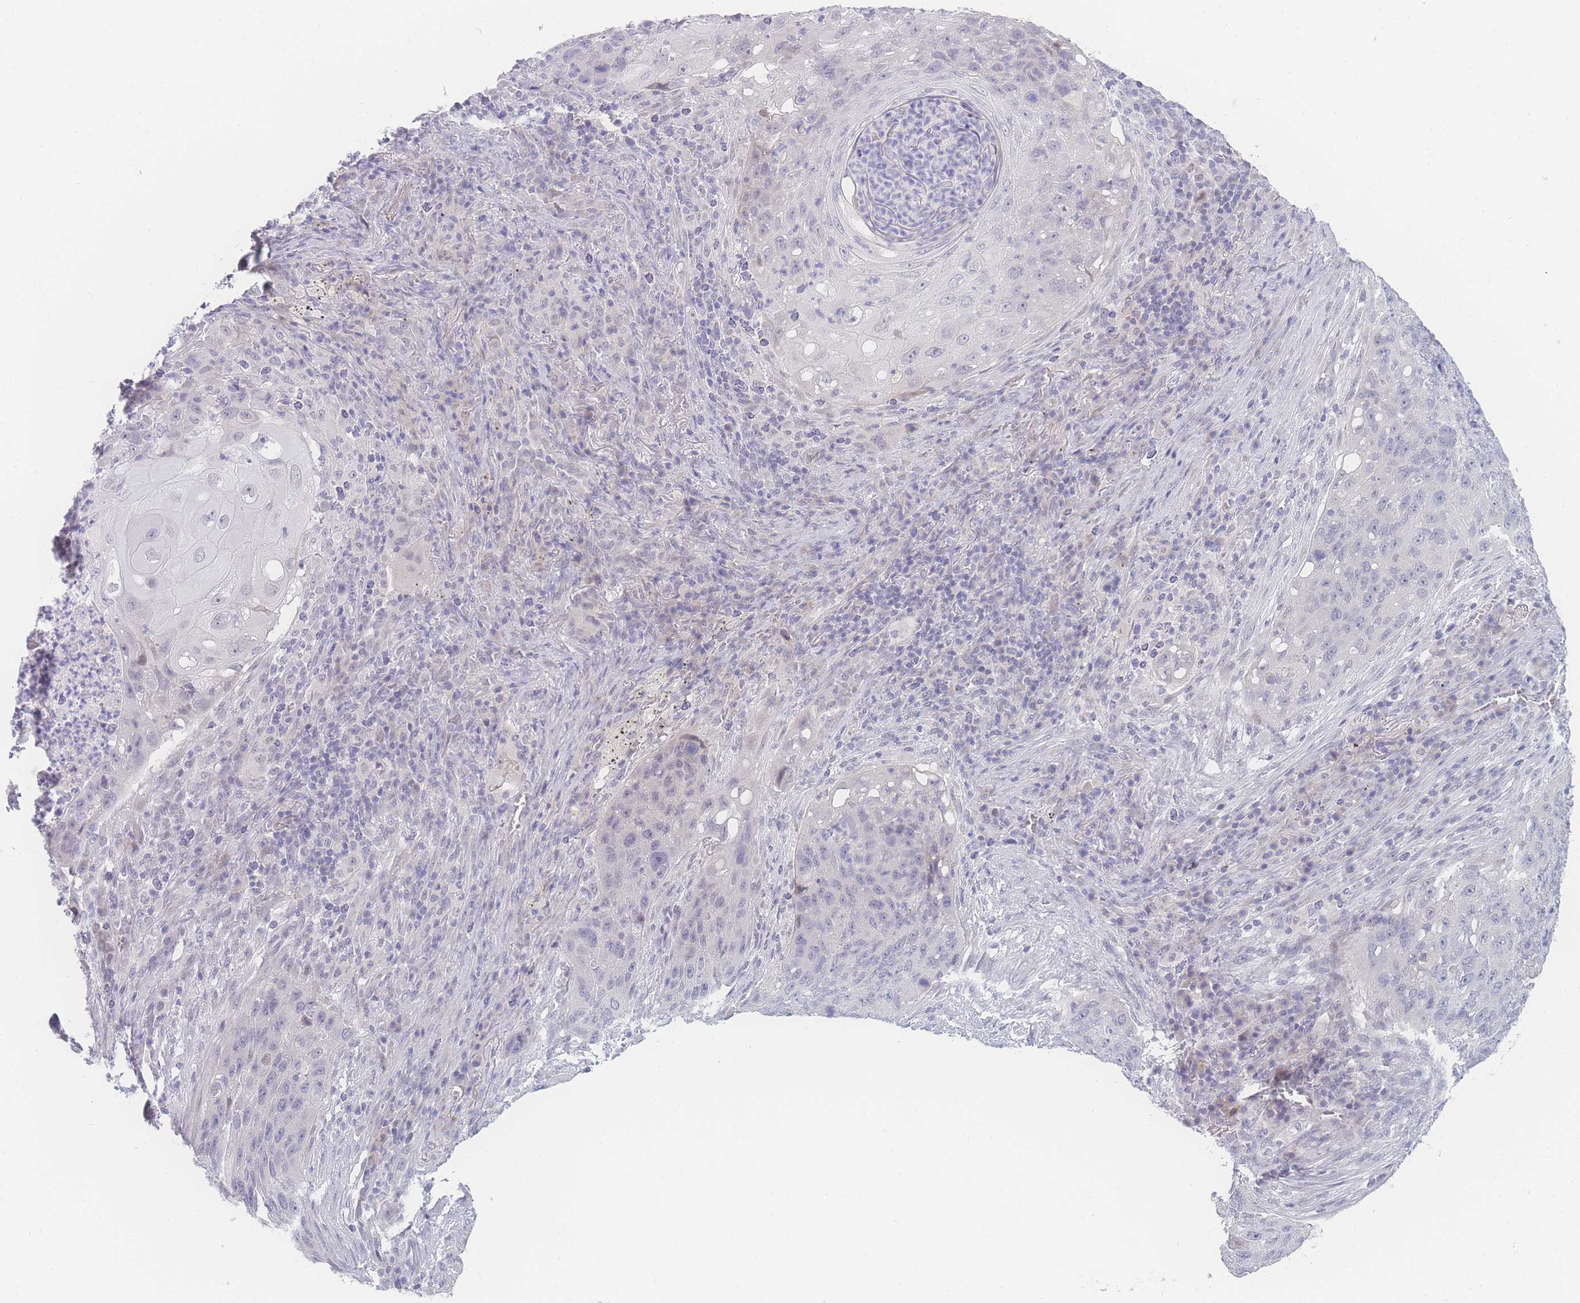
{"staining": {"intensity": "negative", "quantity": "none", "location": "none"}, "tissue": "lung cancer", "cell_type": "Tumor cells", "image_type": "cancer", "snomed": [{"axis": "morphology", "description": "Squamous cell carcinoma, NOS"}, {"axis": "topography", "description": "Lung"}], "caption": "DAB immunohistochemical staining of human lung cancer (squamous cell carcinoma) reveals no significant expression in tumor cells.", "gene": "PRSS22", "patient": {"sex": "female", "age": 63}}